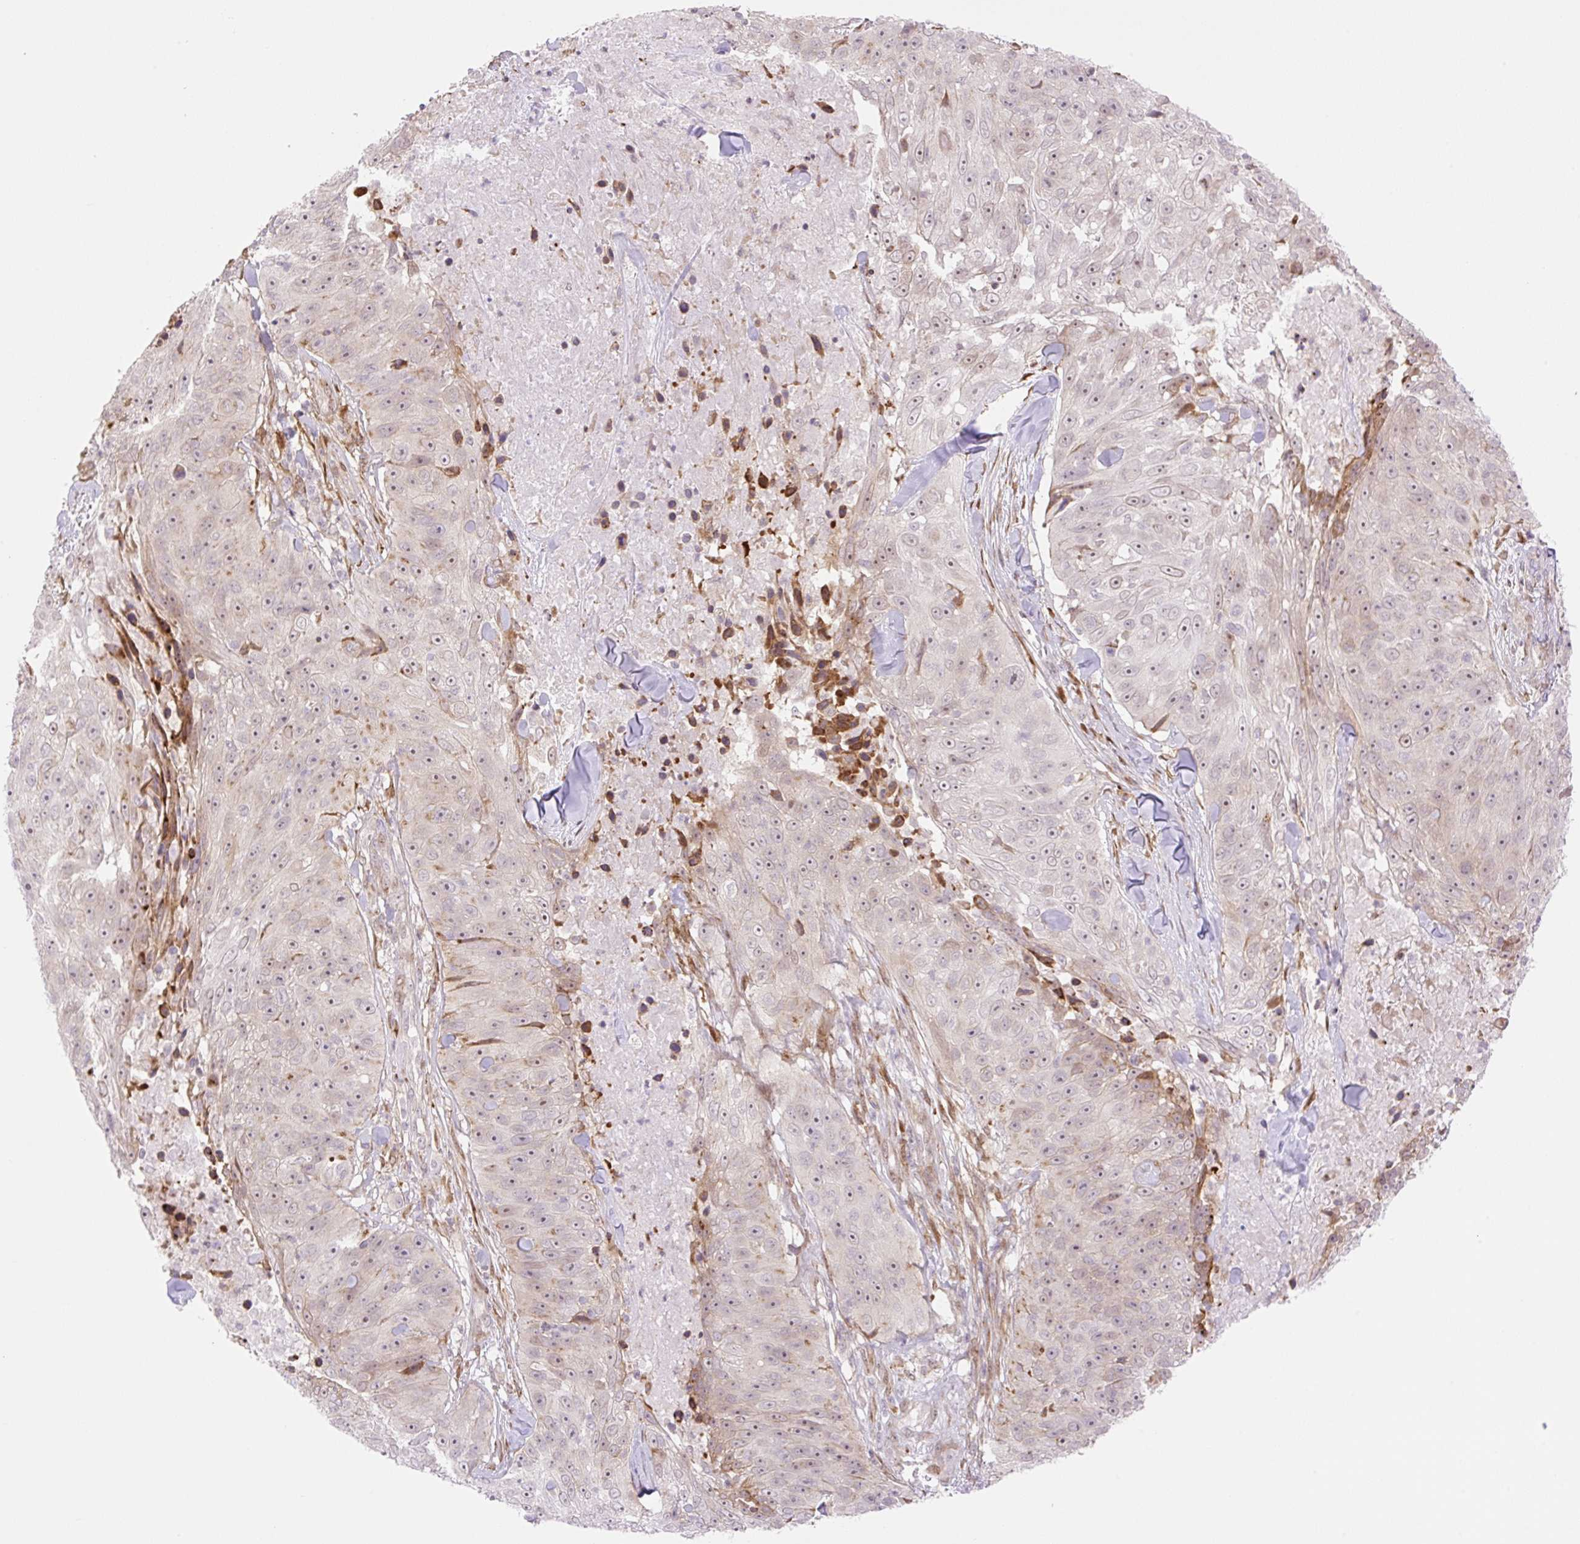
{"staining": {"intensity": "weak", "quantity": "25%-75%", "location": "nuclear"}, "tissue": "skin cancer", "cell_type": "Tumor cells", "image_type": "cancer", "snomed": [{"axis": "morphology", "description": "Squamous cell carcinoma, NOS"}, {"axis": "topography", "description": "Skin"}], "caption": "The immunohistochemical stain highlights weak nuclear expression in tumor cells of skin squamous cell carcinoma tissue.", "gene": "ZFP41", "patient": {"sex": "female", "age": 87}}